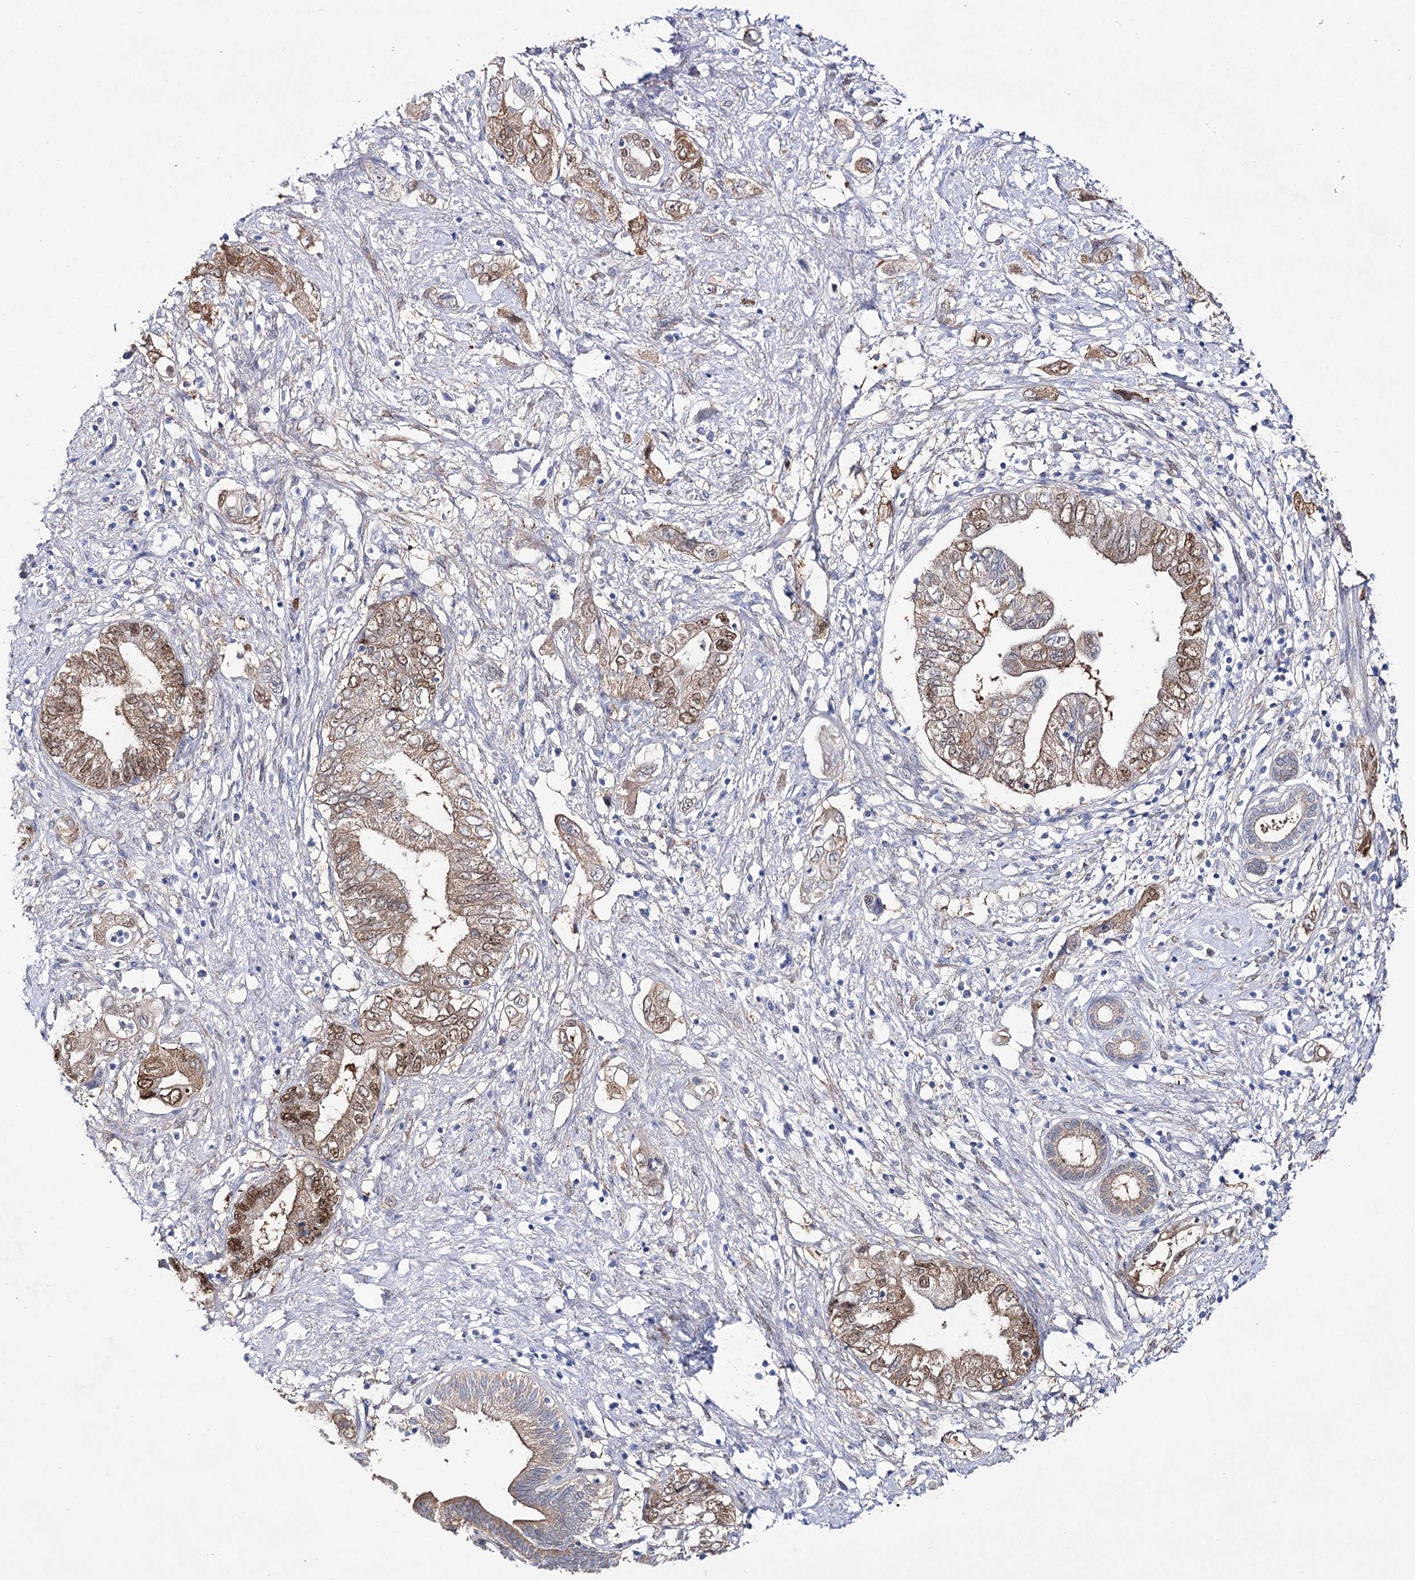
{"staining": {"intensity": "moderate", "quantity": ">75%", "location": "cytoplasmic/membranous,nuclear"}, "tissue": "pancreatic cancer", "cell_type": "Tumor cells", "image_type": "cancer", "snomed": [{"axis": "morphology", "description": "Adenocarcinoma, NOS"}, {"axis": "topography", "description": "Pancreas"}], "caption": "A micrograph showing moderate cytoplasmic/membranous and nuclear staining in approximately >75% of tumor cells in pancreatic cancer, as visualized by brown immunohistochemical staining.", "gene": "UGDH", "patient": {"sex": "female", "age": 73}}